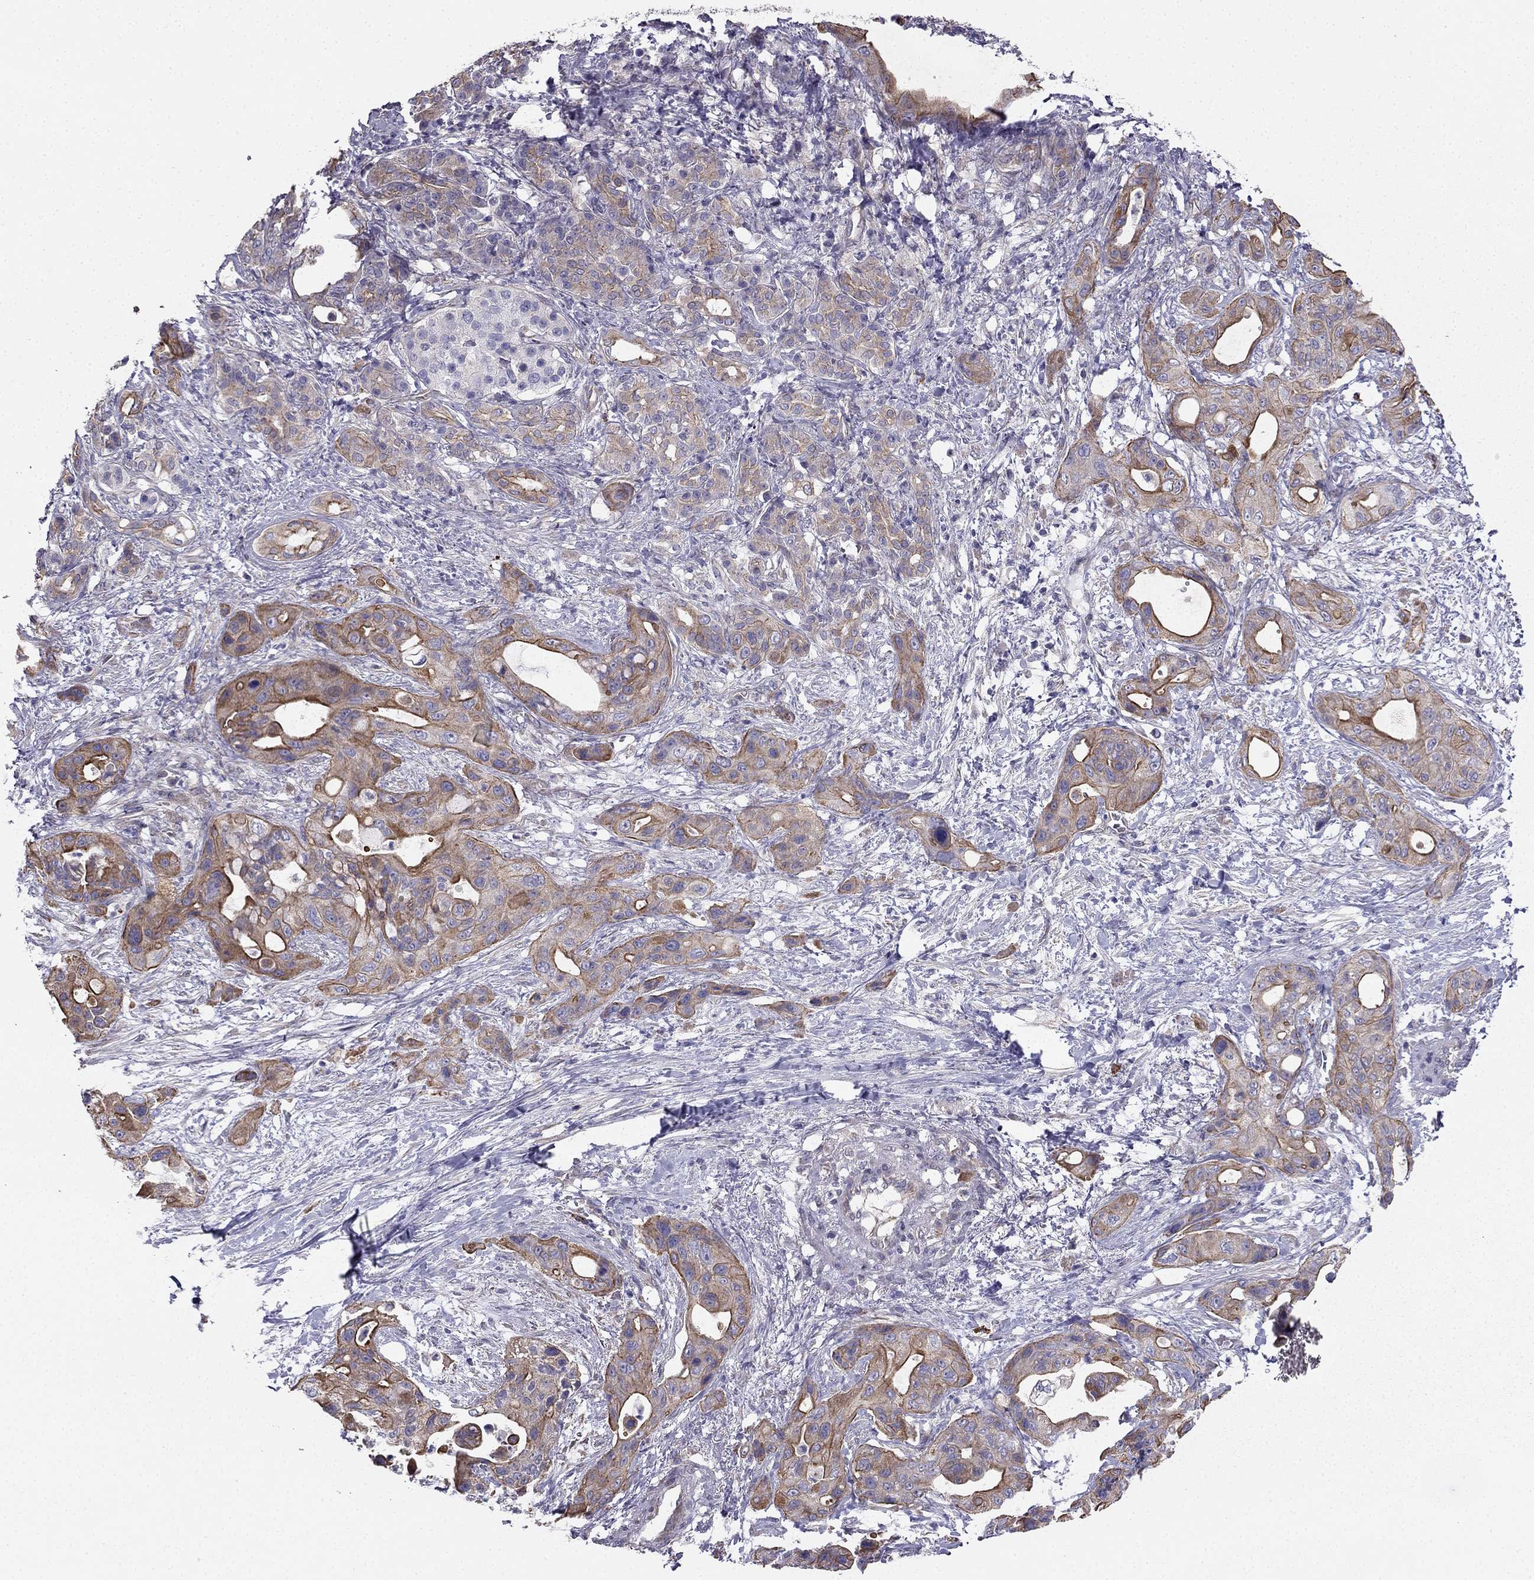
{"staining": {"intensity": "moderate", "quantity": "25%-75%", "location": "cytoplasmic/membranous"}, "tissue": "pancreatic cancer", "cell_type": "Tumor cells", "image_type": "cancer", "snomed": [{"axis": "morphology", "description": "Adenocarcinoma, NOS"}, {"axis": "topography", "description": "Pancreas"}], "caption": "Immunohistochemical staining of pancreatic adenocarcinoma displays moderate cytoplasmic/membranous protein staining in approximately 25%-75% of tumor cells. (Brightfield microscopy of DAB IHC at high magnification).", "gene": "ENOX1", "patient": {"sex": "male", "age": 71}}